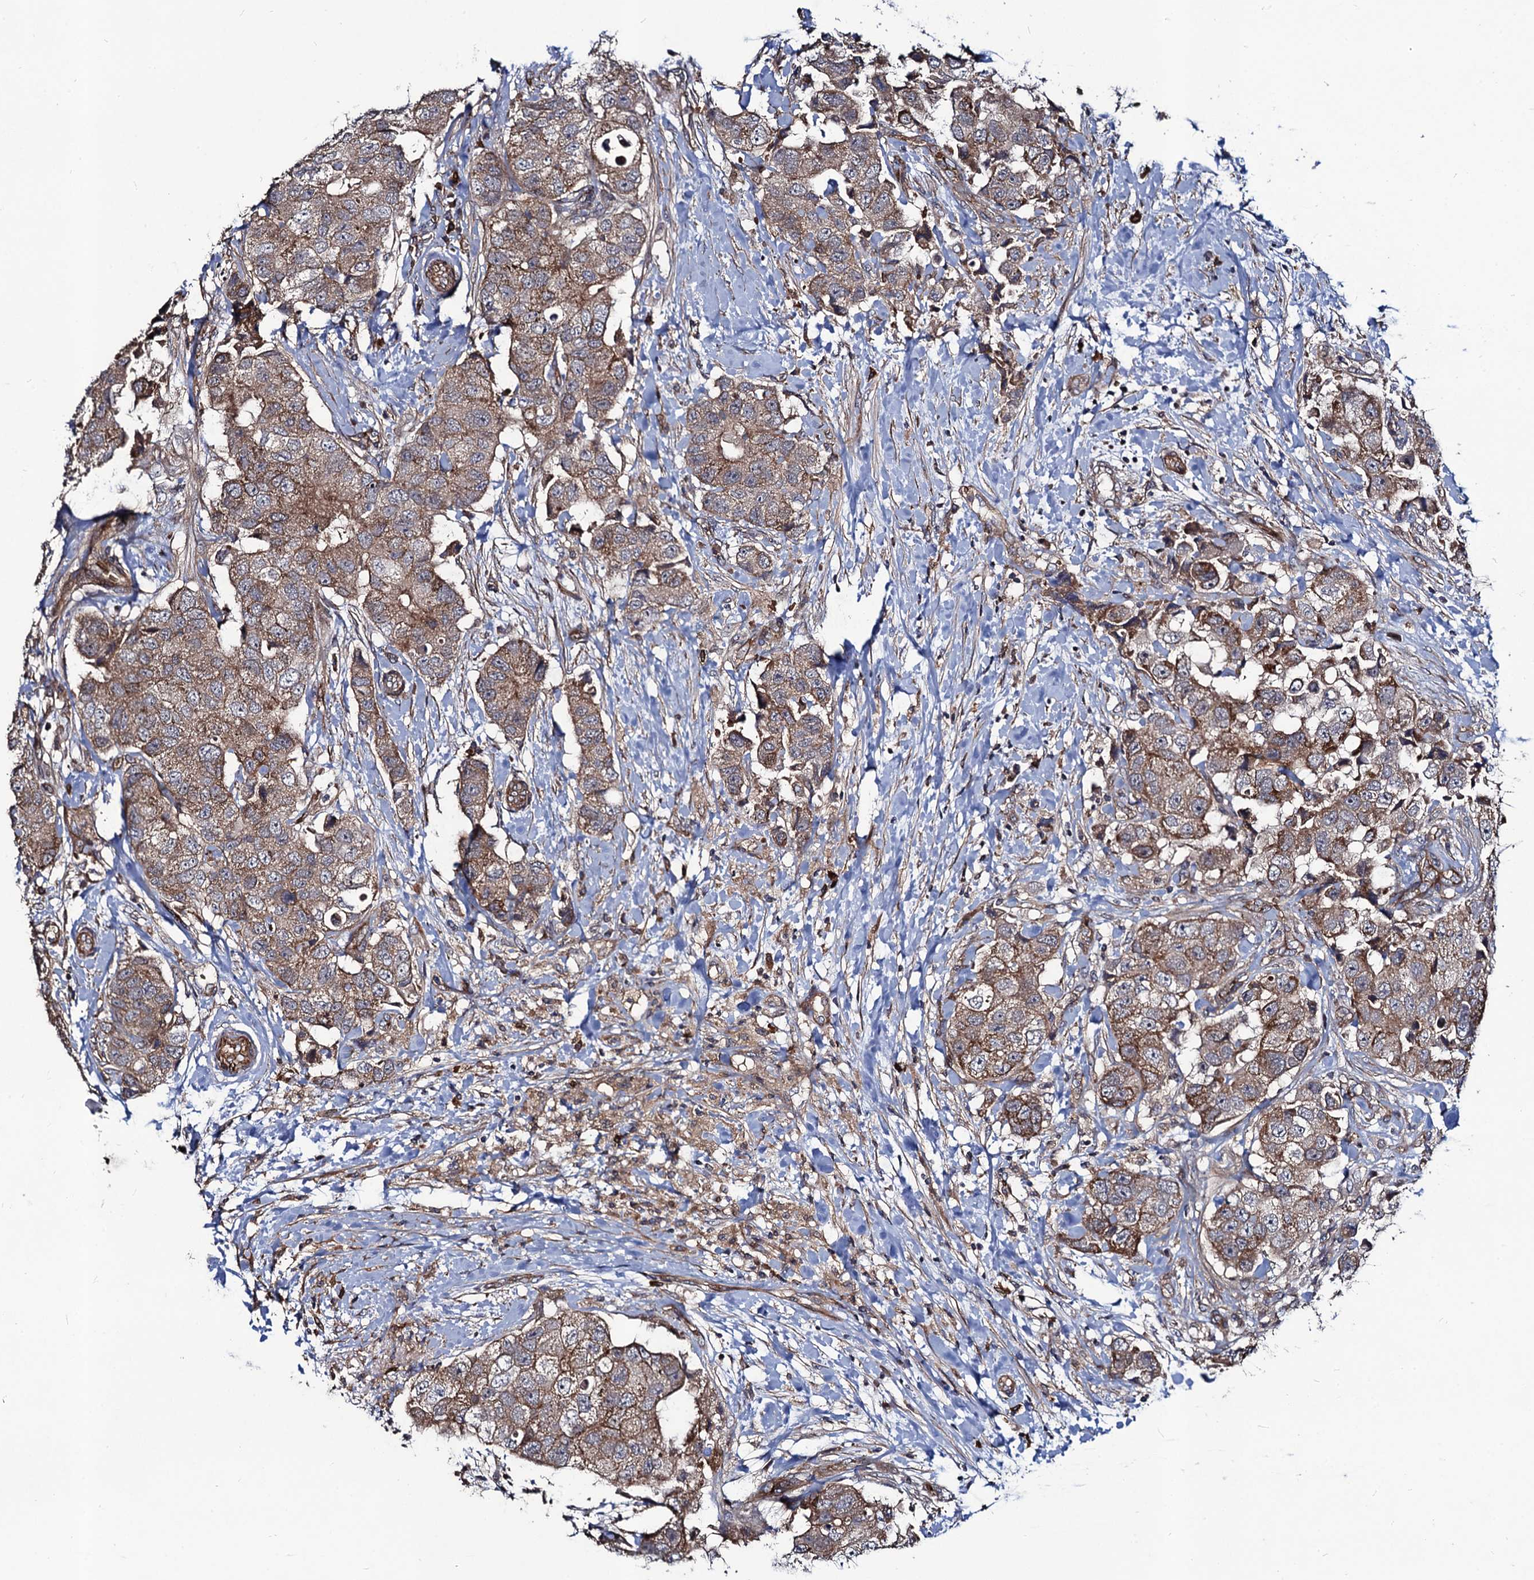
{"staining": {"intensity": "weak", "quantity": ">75%", "location": "cytoplasmic/membranous"}, "tissue": "breast cancer", "cell_type": "Tumor cells", "image_type": "cancer", "snomed": [{"axis": "morphology", "description": "Normal tissue, NOS"}, {"axis": "morphology", "description": "Duct carcinoma"}, {"axis": "topography", "description": "Breast"}], "caption": "The histopathology image reveals immunohistochemical staining of infiltrating ductal carcinoma (breast). There is weak cytoplasmic/membranous expression is present in approximately >75% of tumor cells.", "gene": "KXD1", "patient": {"sex": "female", "age": 62}}